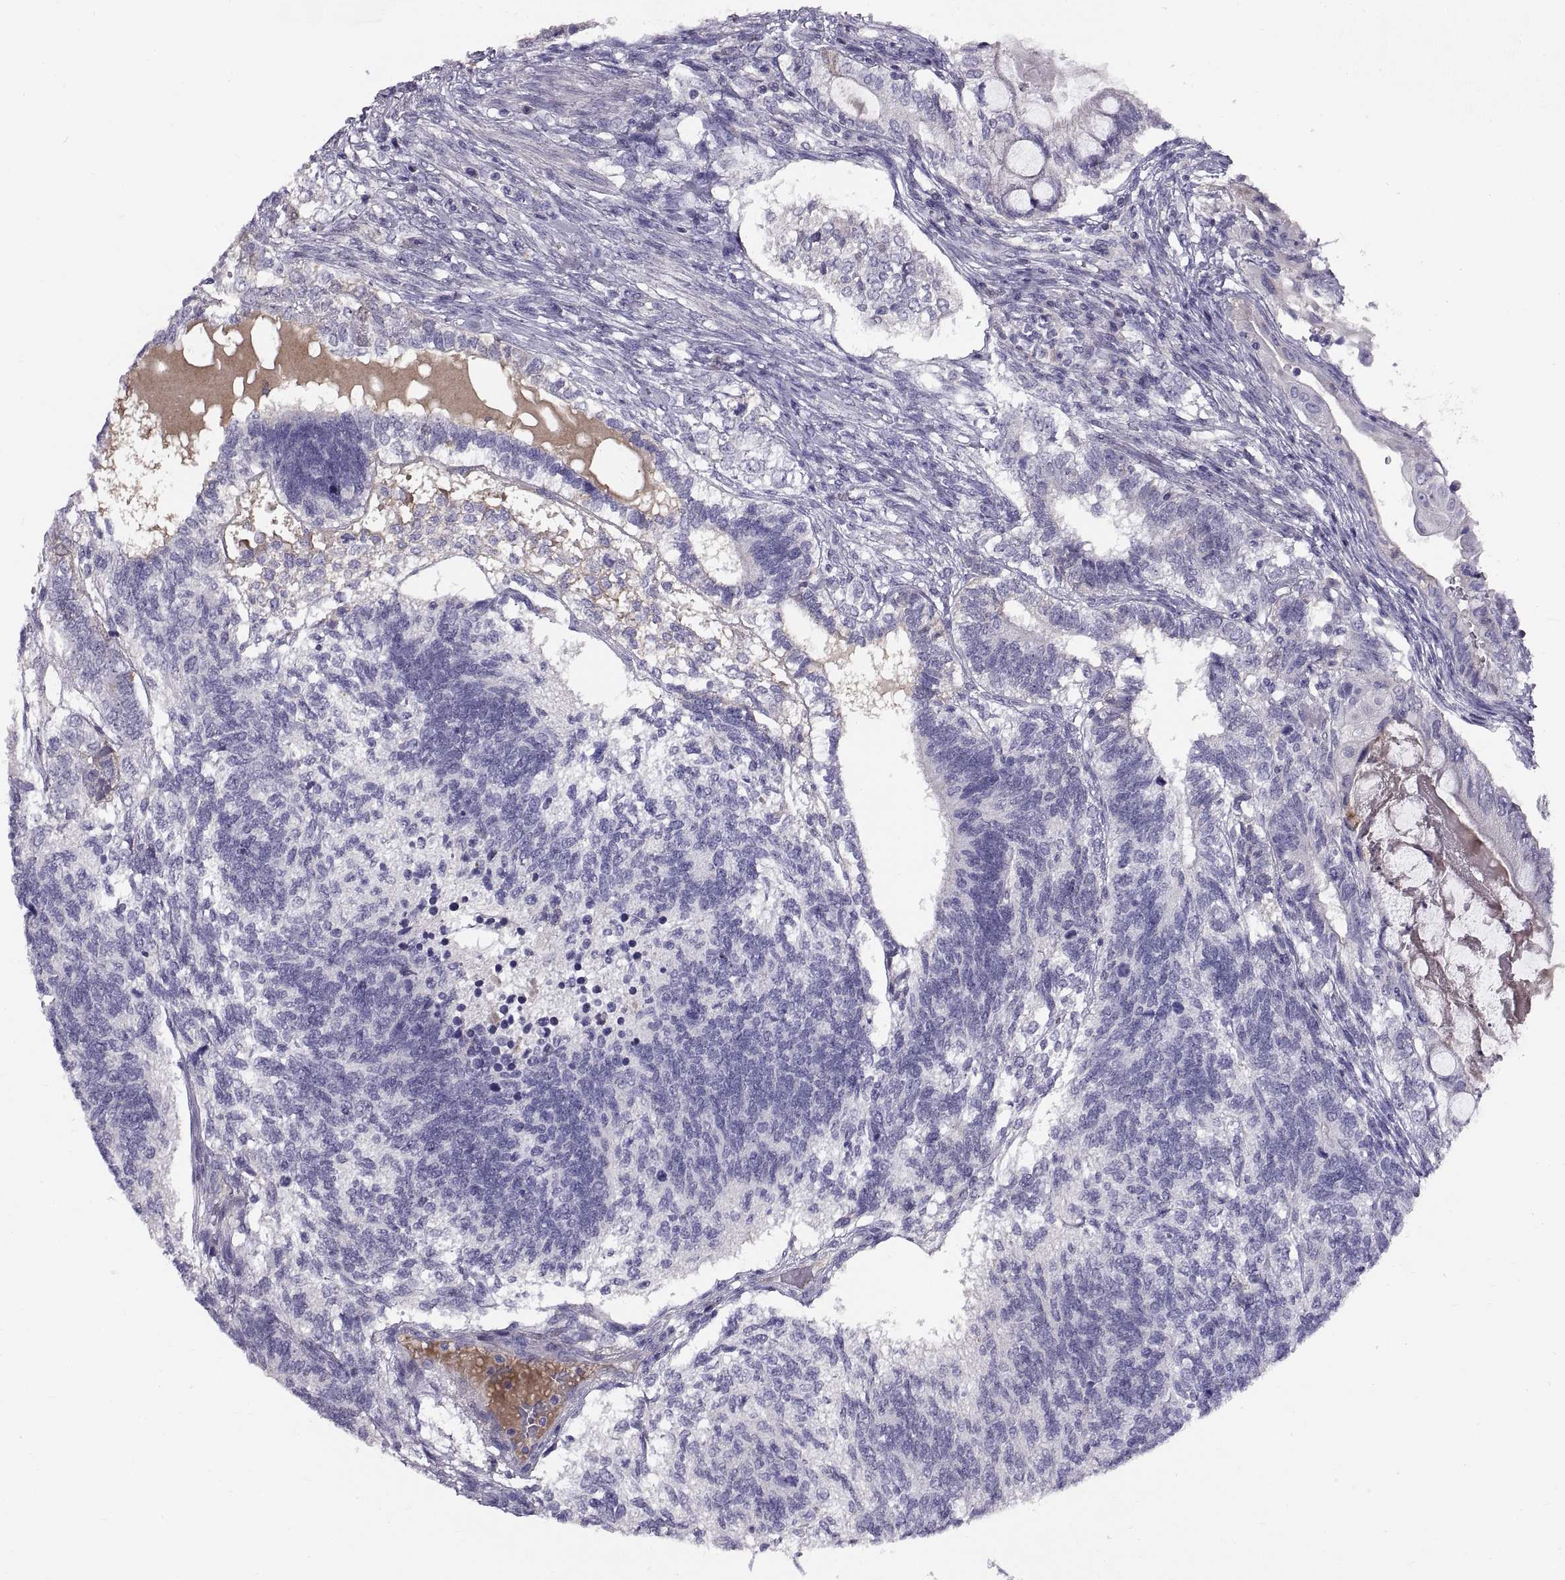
{"staining": {"intensity": "negative", "quantity": "none", "location": "none"}, "tissue": "testis cancer", "cell_type": "Tumor cells", "image_type": "cancer", "snomed": [{"axis": "morphology", "description": "Seminoma, NOS"}, {"axis": "morphology", "description": "Carcinoma, Embryonal, NOS"}, {"axis": "topography", "description": "Testis"}], "caption": "High power microscopy micrograph of an IHC photomicrograph of testis seminoma, revealing no significant positivity in tumor cells.", "gene": "ADAM32", "patient": {"sex": "male", "age": 41}}